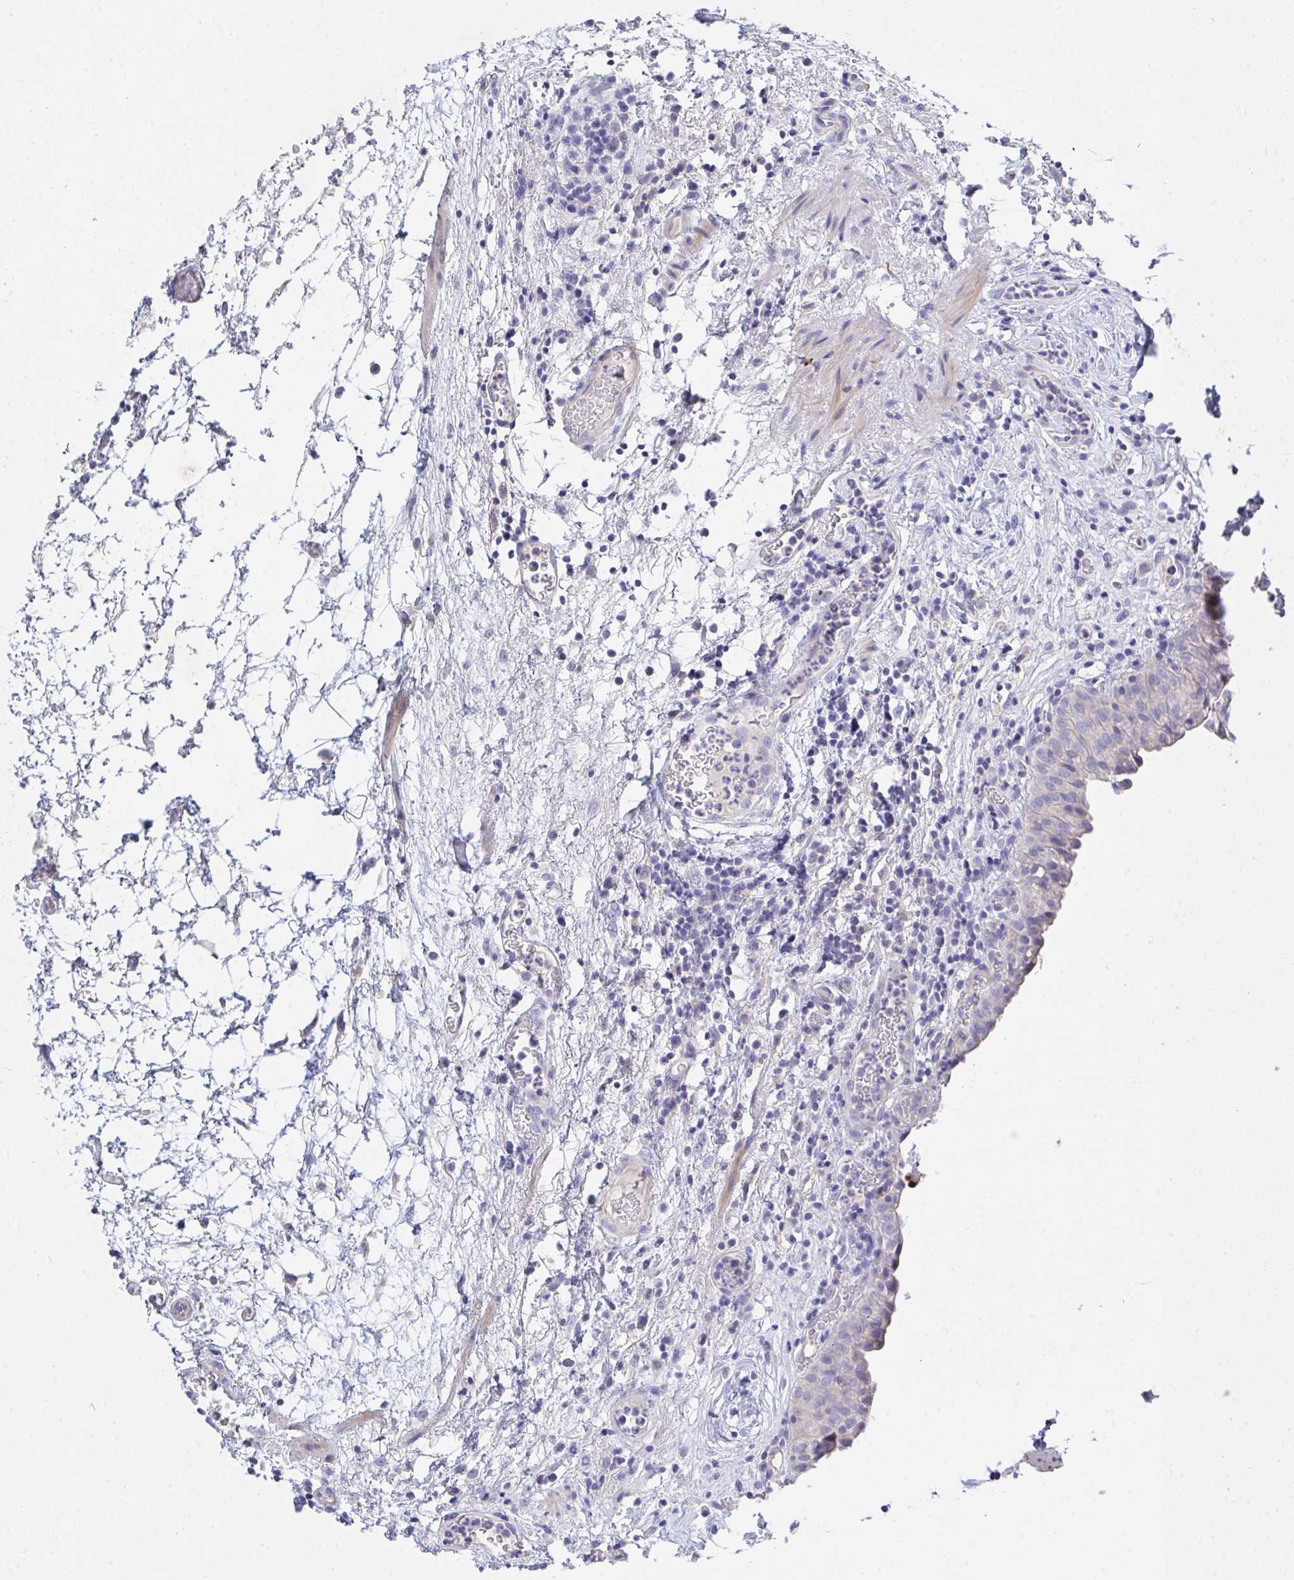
{"staining": {"intensity": "negative", "quantity": "none", "location": "none"}, "tissue": "urinary bladder", "cell_type": "Urothelial cells", "image_type": "normal", "snomed": [{"axis": "morphology", "description": "Normal tissue, NOS"}, {"axis": "morphology", "description": "Inflammation, NOS"}, {"axis": "topography", "description": "Urinary bladder"}], "caption": "The photomicrograph shows no staining of urothelial cells in unremarkable urinary bladder. (Brightfield microscopy of DAB immunohistochemistry at high magnification).", "gene": "ZNF561", "patient": {"sex": "male", "age": 57}}